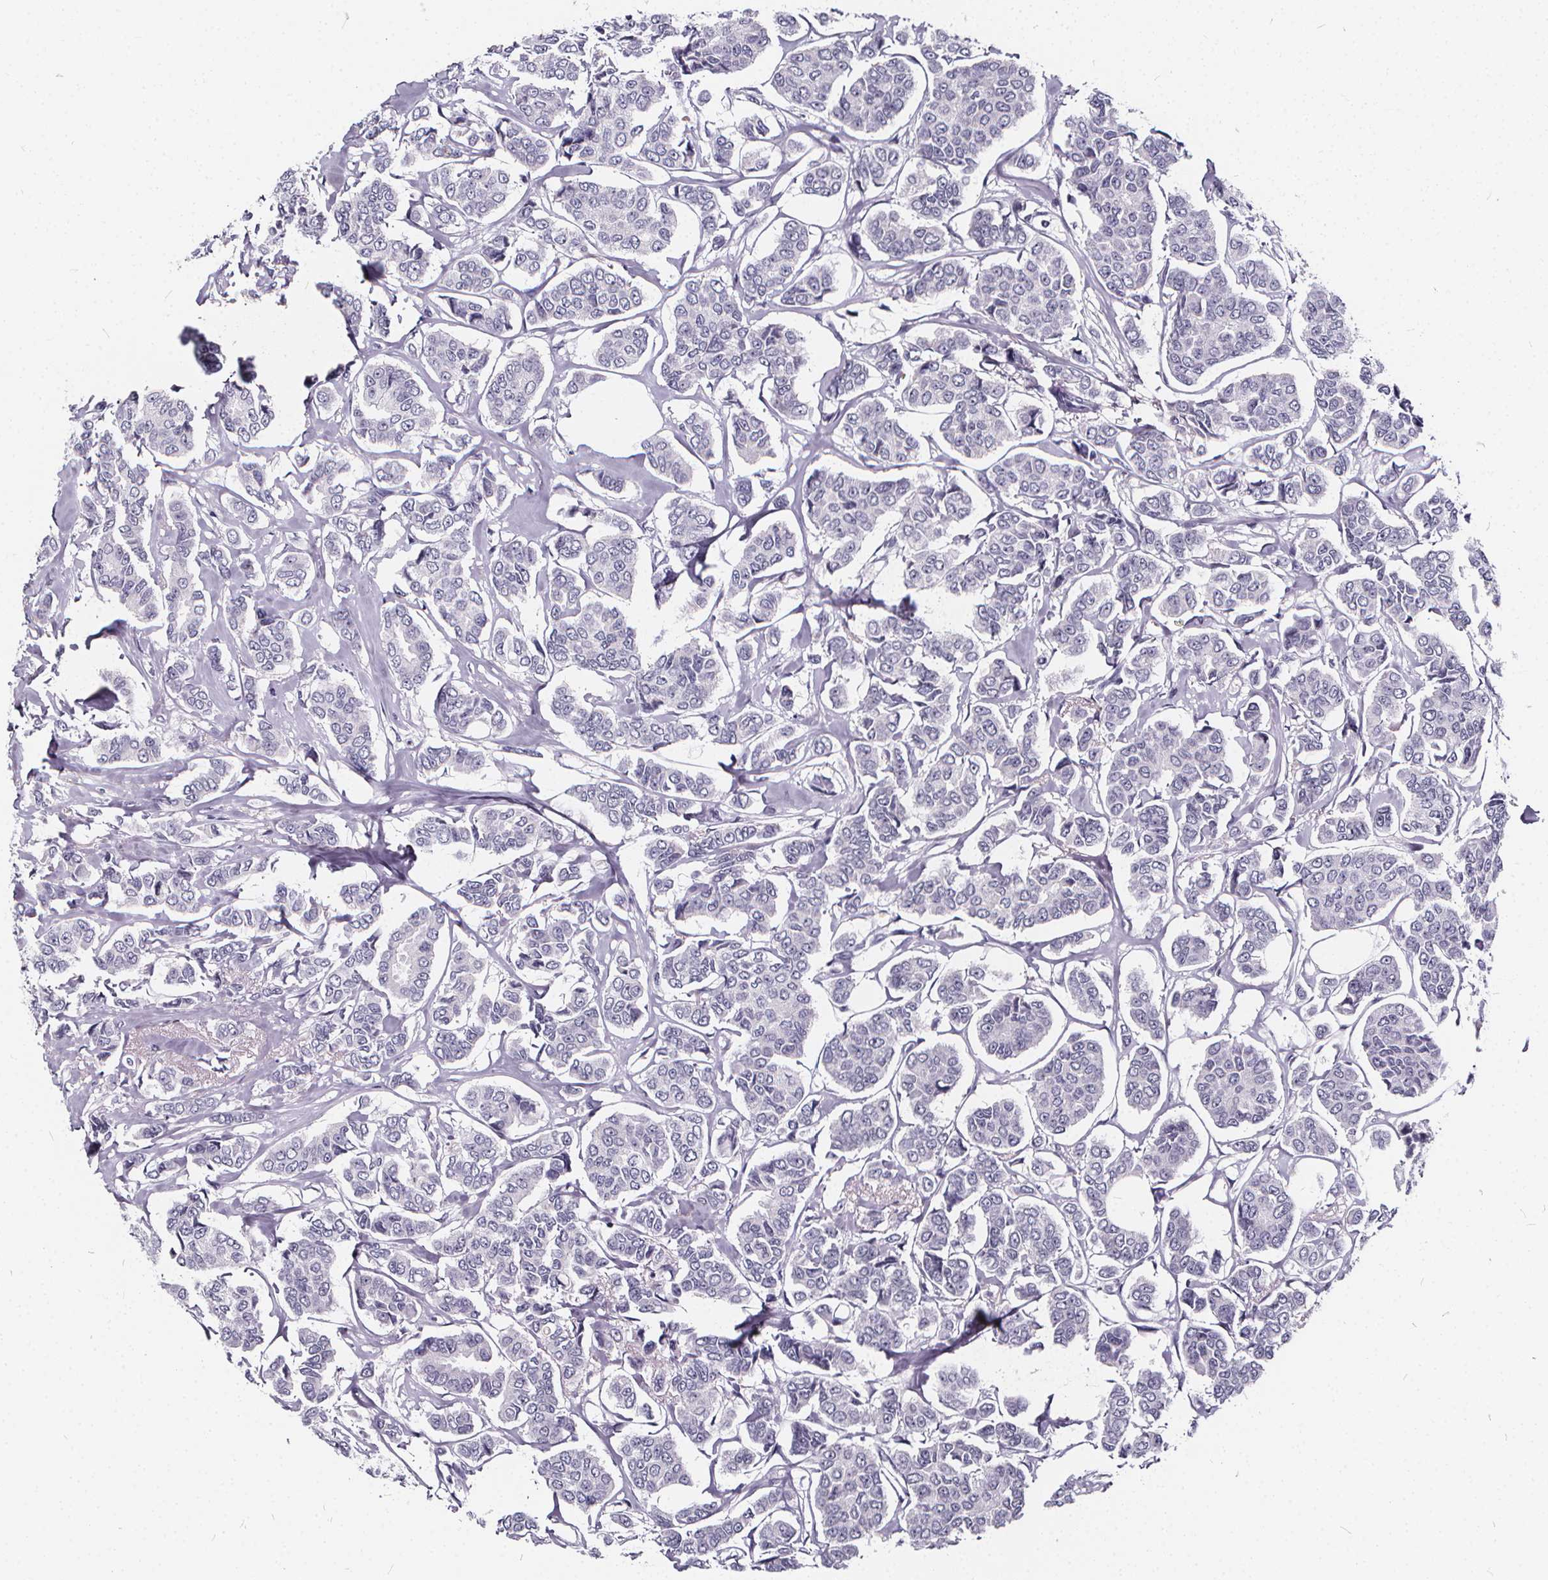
{"staining": {"intensity": "negative", "quantity": "none", "location": "none"}, "tissue": "breast cancer", "cell_type": "Tumor cells", "image_type": "cancer", "snomed": [{"axis": "morphology", "description": "Duct carcinoma"}, {"axis": "topography", "description": "Breast"}], "caption": "Breast infiltrating ductal carcinoma stained for a protein using immunohistochemistry demonstrates no positivity tumor cells.", "gene": "SPEF2", "patient": {"sex": "female", "age": 94}}